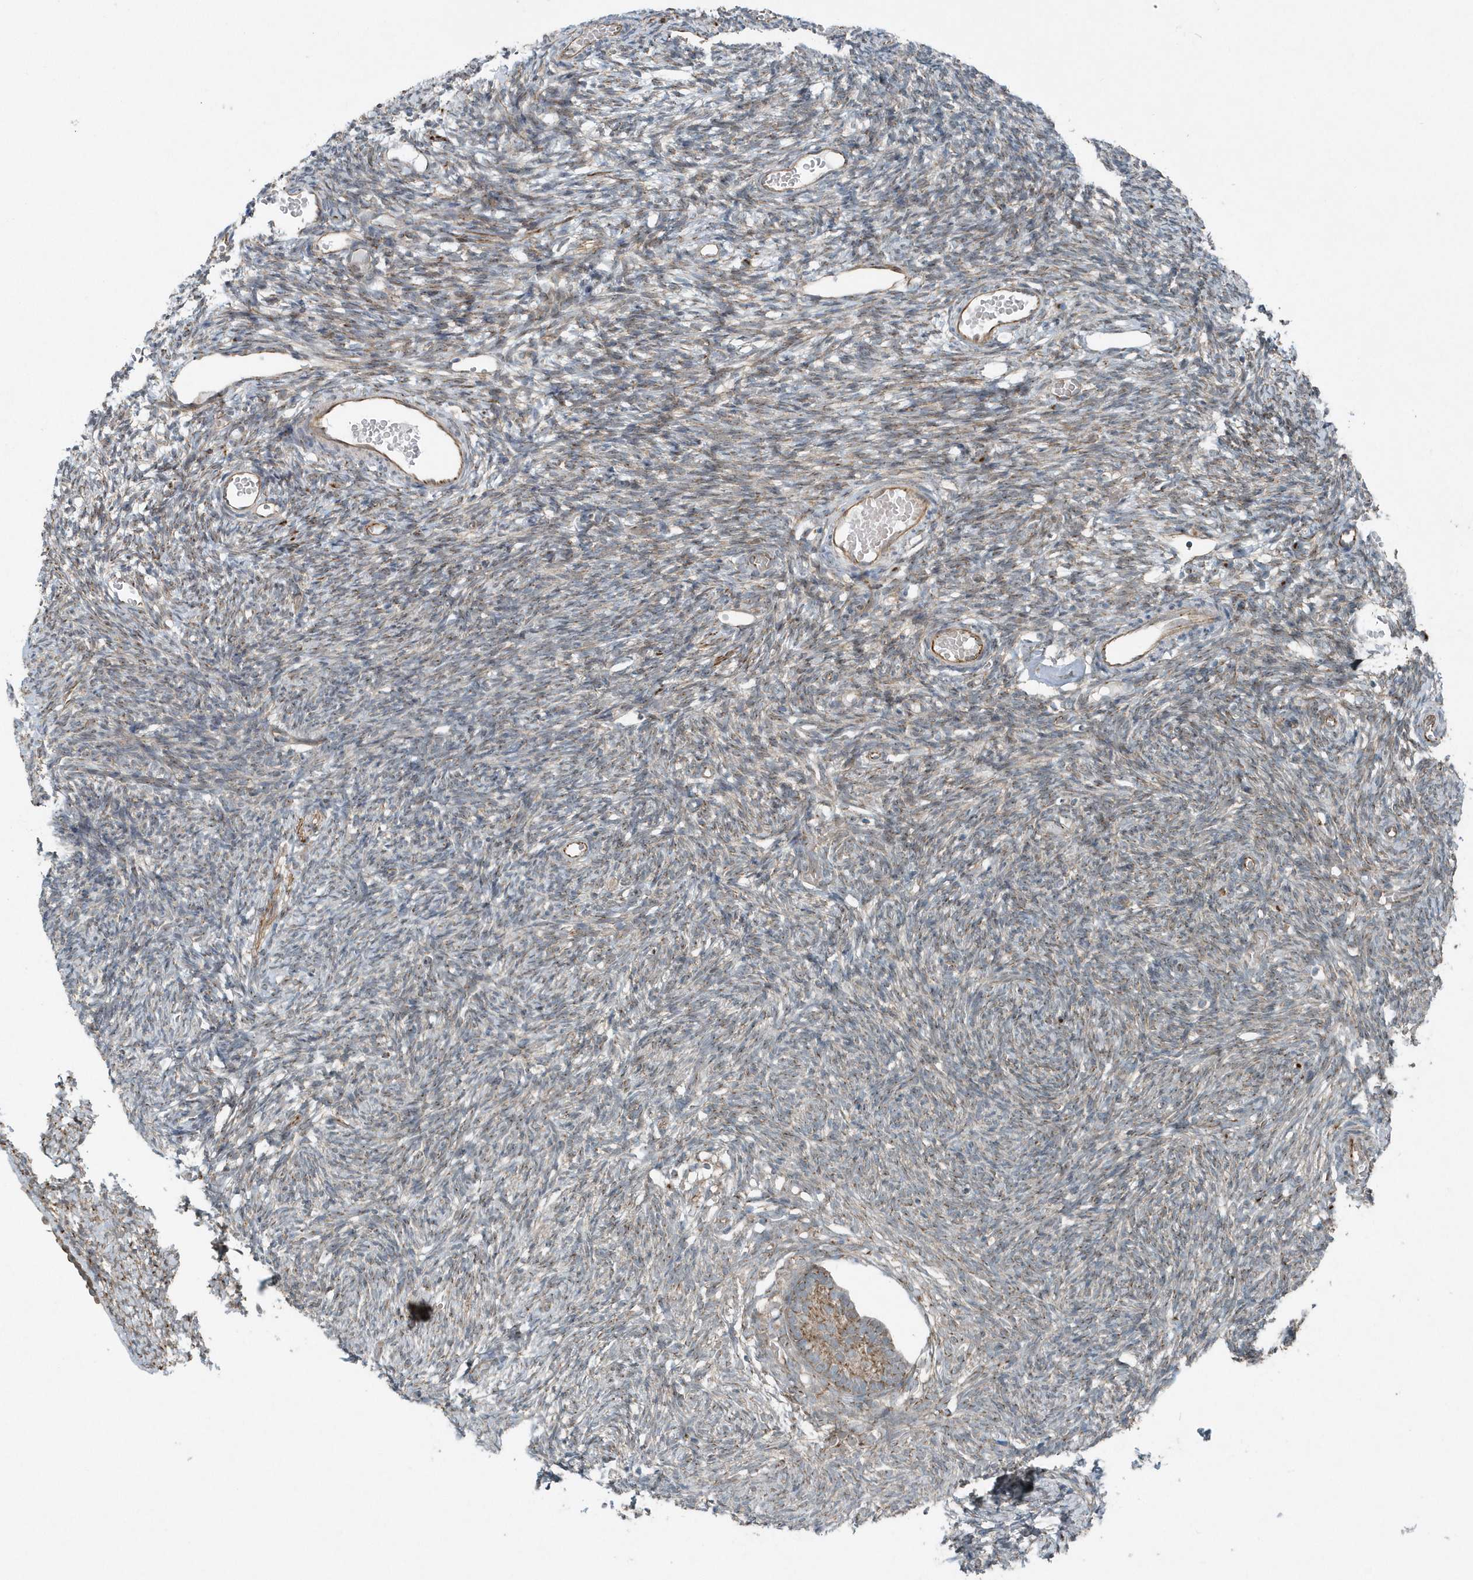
{"staining": {"intensity": "weak", "quantity": ">75%", "location": "cytoplasmic/membranous"}, "tissue": "ovary", "cell_type": "Follicle cells", "image_type": "normal", "snomed": [{"axis": "morphology", "description": "Normal tissue, NOS"}, {"axis": "topography", "description": "Ovary"}], "caption": "Follicle cells show low levels of weak cytoplasmic/membranous positivity in about >75% of cells in normal ovary.", "gene": "GCC2", "patient": {"sex": "female", "age": 35}}